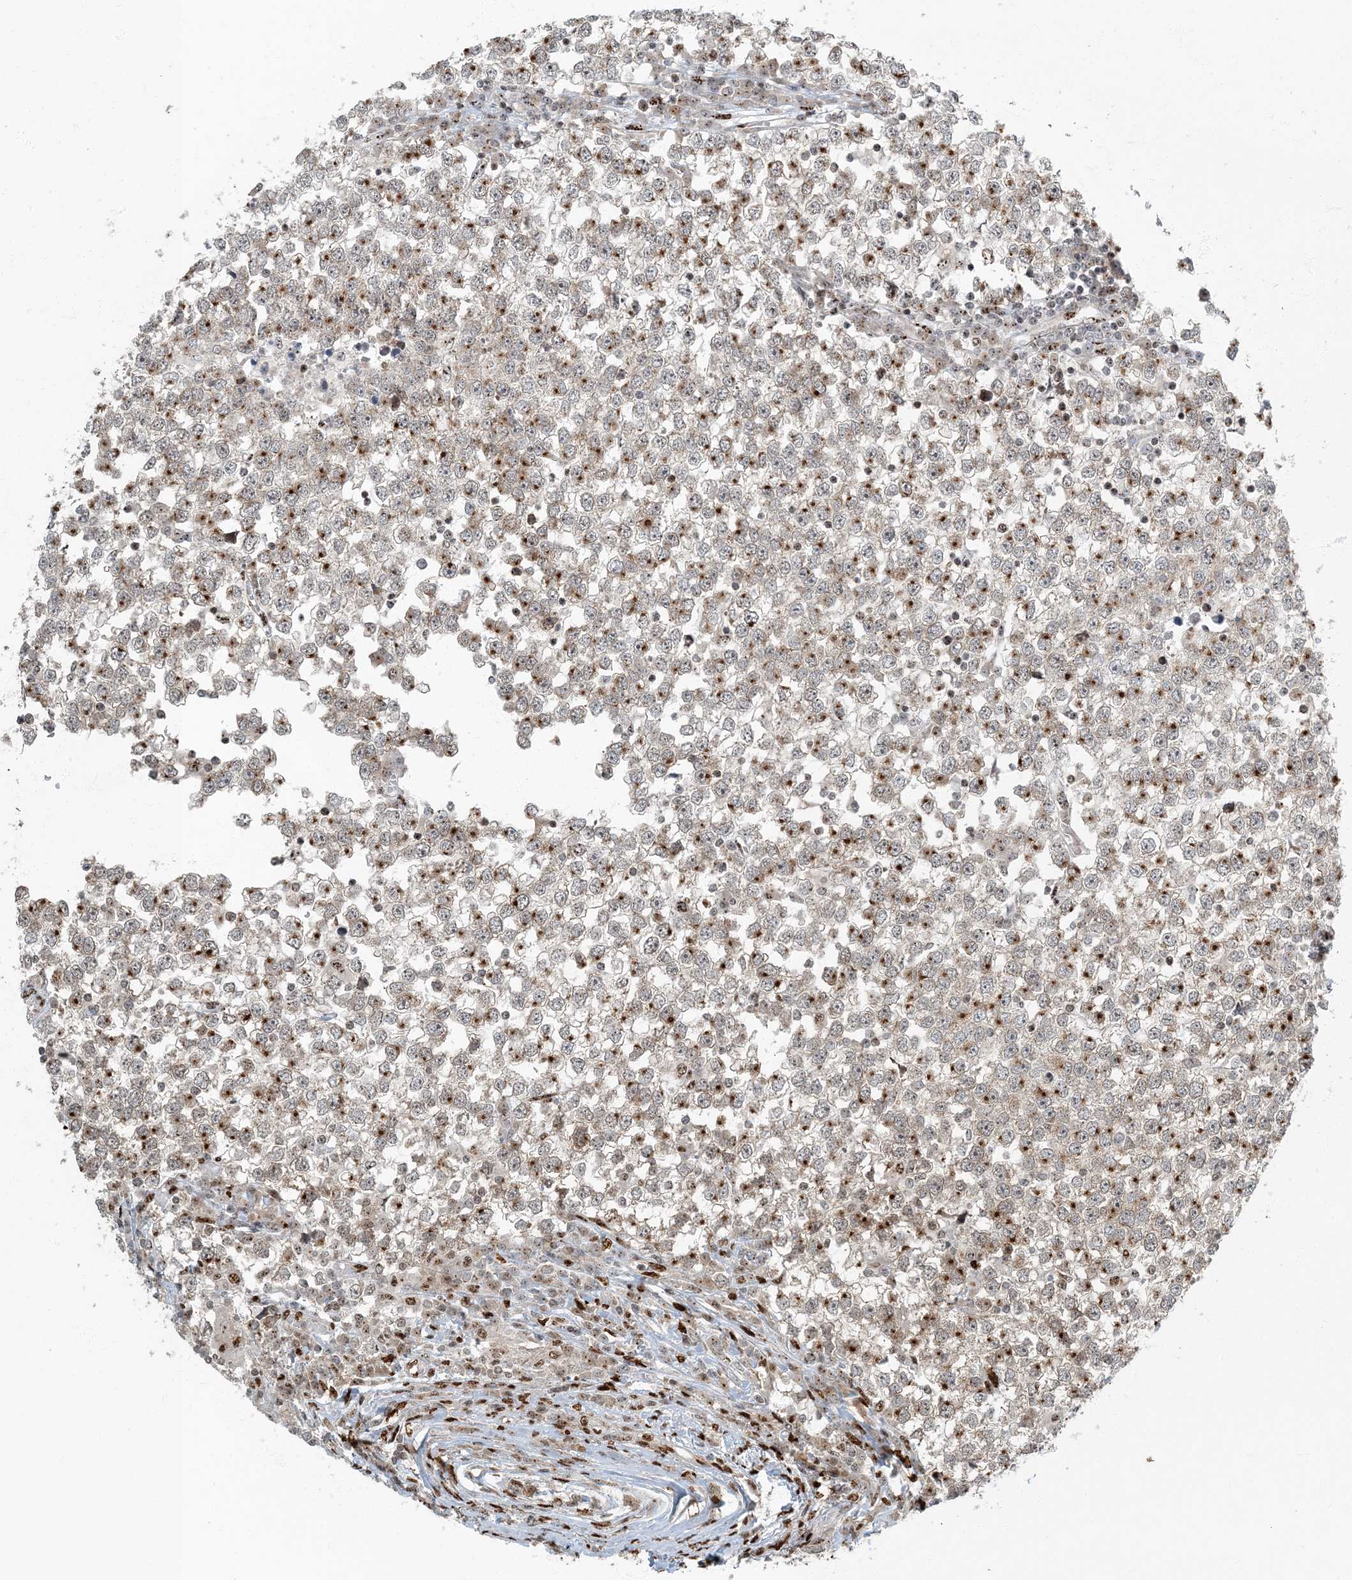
{"staining": {"intensity": "moderate", "quantity": "25%-75%", "location": "cytoplasmic/membranous"}, "tissue": "testis cancer", "cell_type": "Tumor cells", "image_type": "cancer", "snomed": [{"axis": "morphology", "description": "Seminoma, NOS"}, {"axis": "topography", "description": "Testis"}], "caption": "An immunohistochemistry micrograph of tumor tissue is shown. Protein staining in brown highlights moderate cytoplasmic/membranous positivity in testis seminoma within tumor cells. Ihc stains the protein of interest in brown and the nuclei are stained blue.", "gene": "MBD1", "patient": {"sex": "male", "age": 65}}